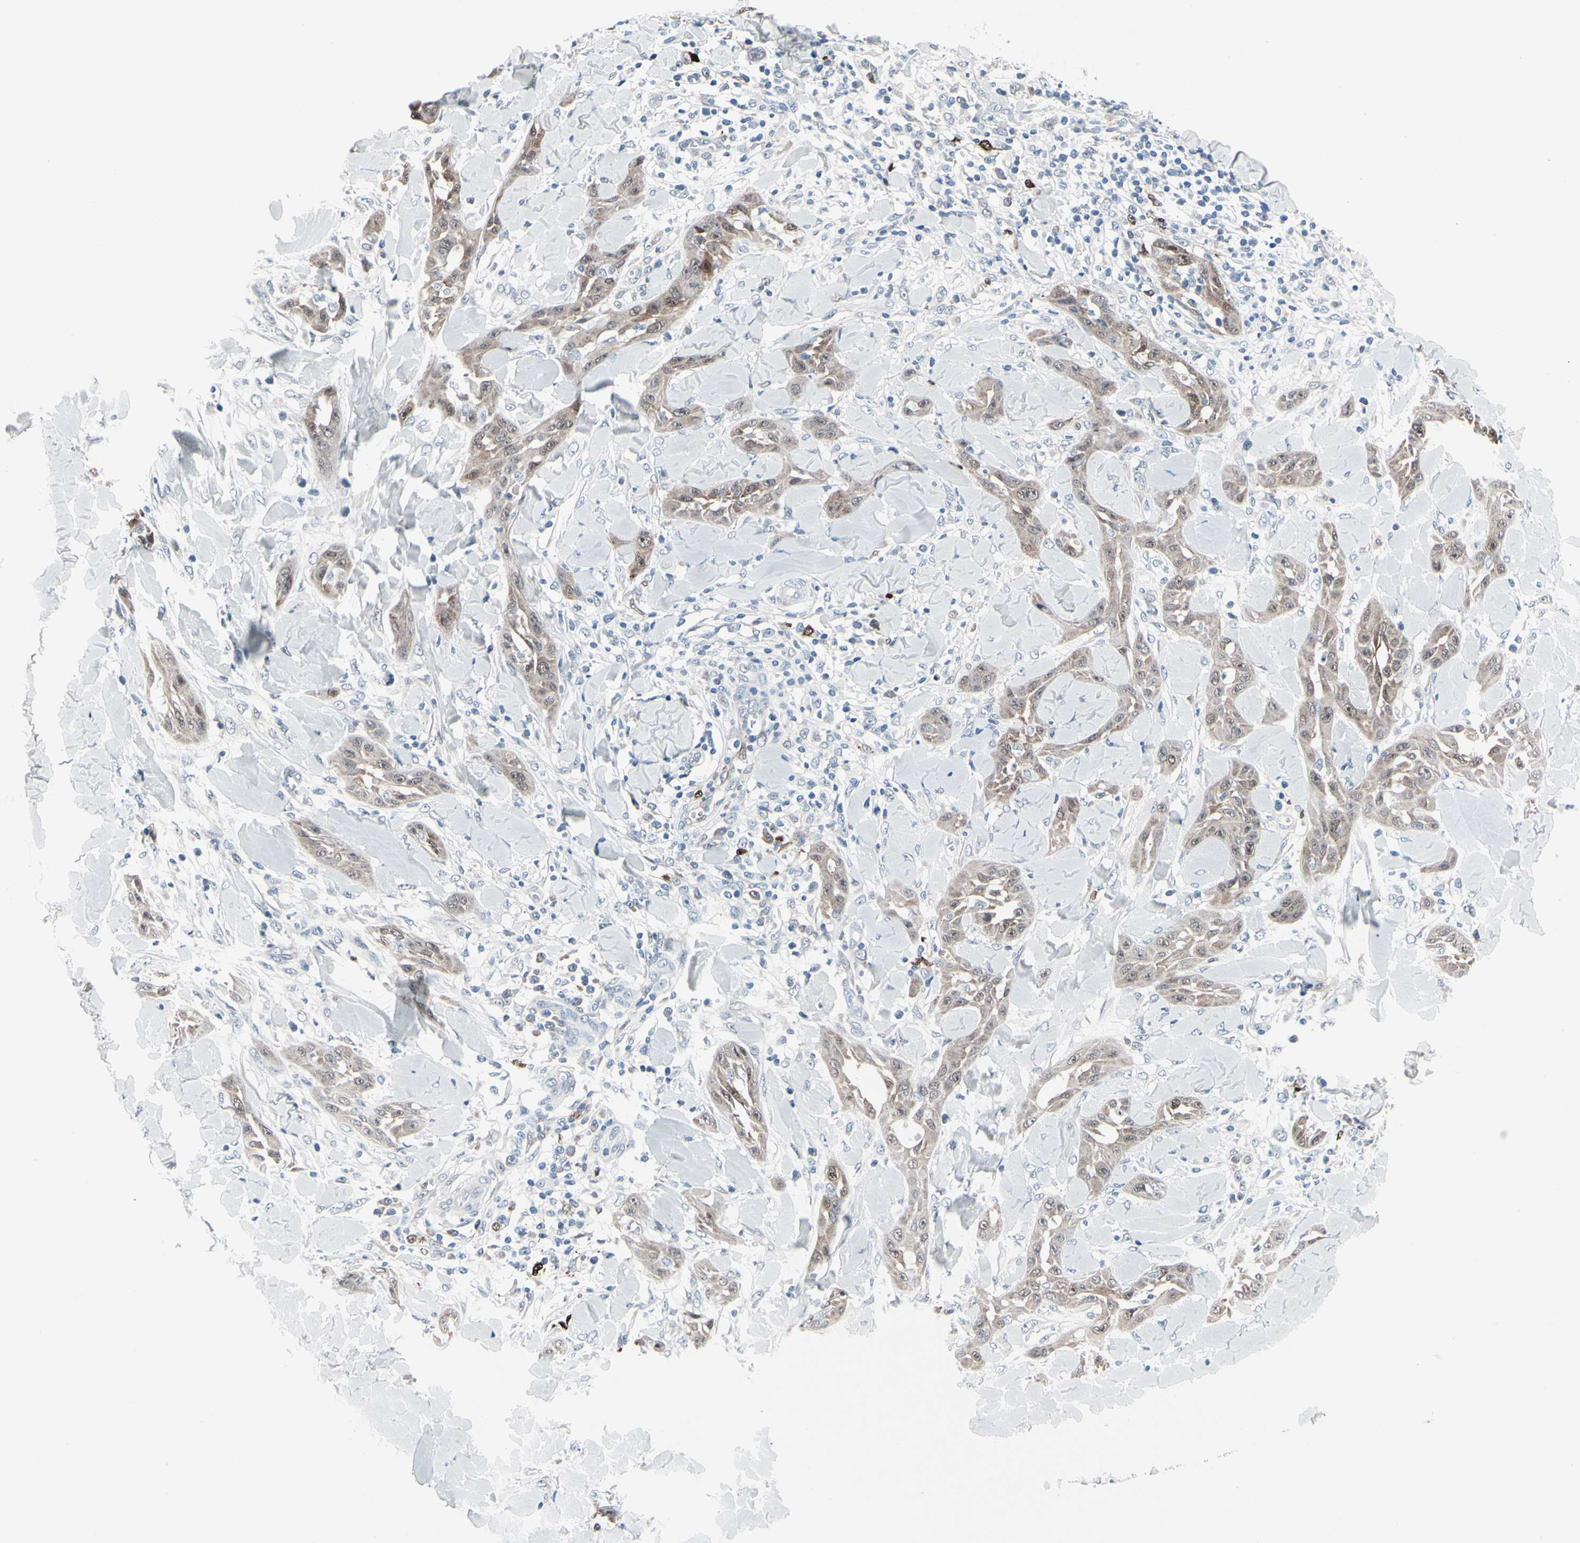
{"staining": {"intensity": "weak", "quantity": ">75%", "location": "cytoplasmic/membranous,nuclear"}, "tissue": "skin cancer", "cell_type": "Tumor cells", "image_type": "cancer", "snomed": [{"axis": "morphology", "description": "Squamous cell carcinoma, NOS"}, {"axis": "topography", "description": "Skin"}], "caption": "There is low levels of weak cytoplasmic/membranous and nuclear positivity in tumor cells of squamous cell carcinoma (skin), as demonstrated by immunohistochemical staining (brown color).", "gene": "TXN", "patient": {"sex": "male", "age": 24}}